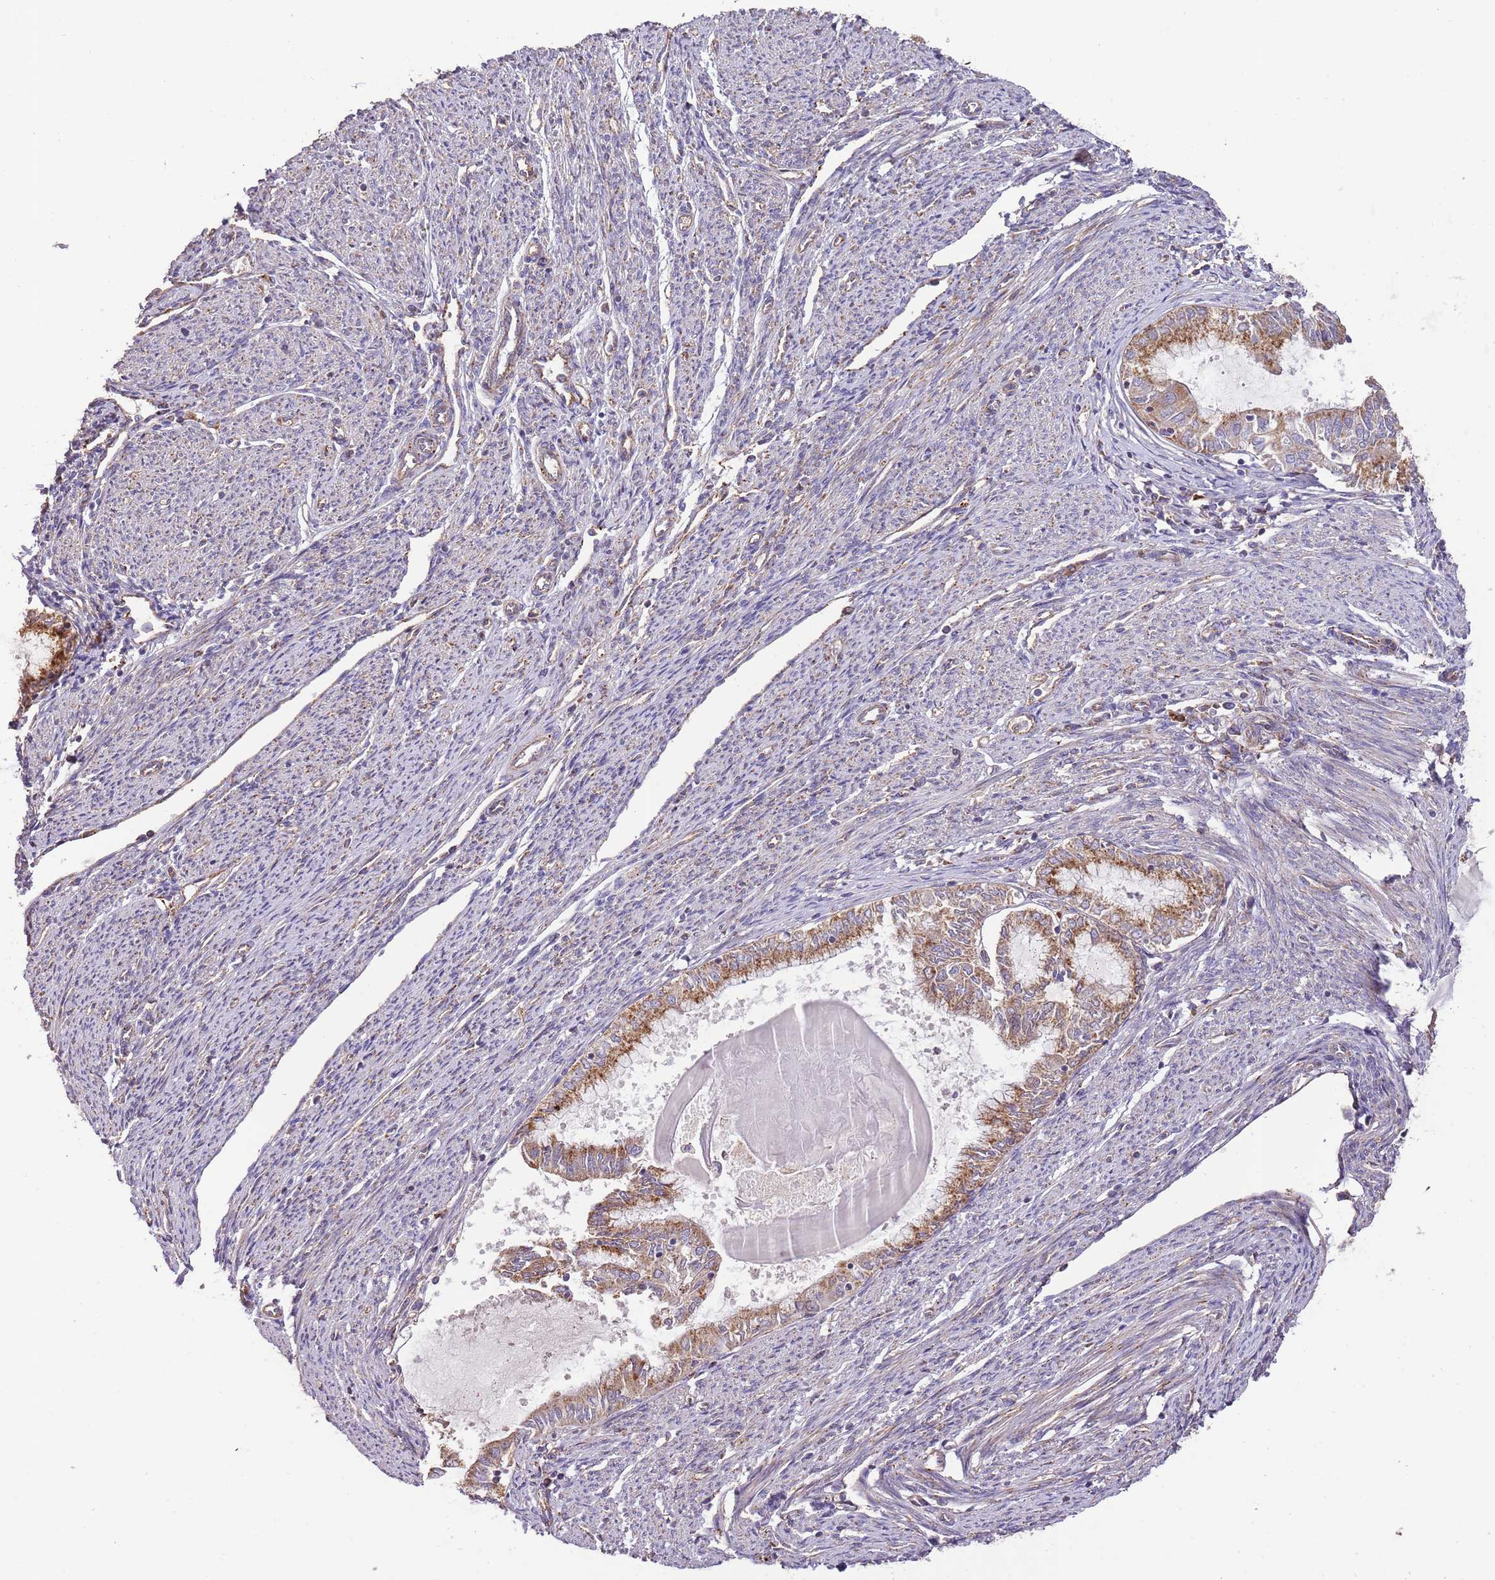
{"staining": {"intensity": "moderate", "quantity": ">75%", "location": "cytoplasmic/membranous"}, "tissue": "endometrial cancer", "cell_type": "Tumor cells", "image_type": "cancer", "snomed": [{"axis": "morphology", "description": "Adenocarcinoma, NOS"}, {"axis": "topography", "description": "Endometrium"}], "caption": "Immunohistochemical staining of endometrial cancer (adenocarcinoma) reveals moderate cytoplasmic/membranous protein expression in about >75% of tumor cells.", "gene": "DOCK6", "patient": {"sex": "female", "age": 79}}